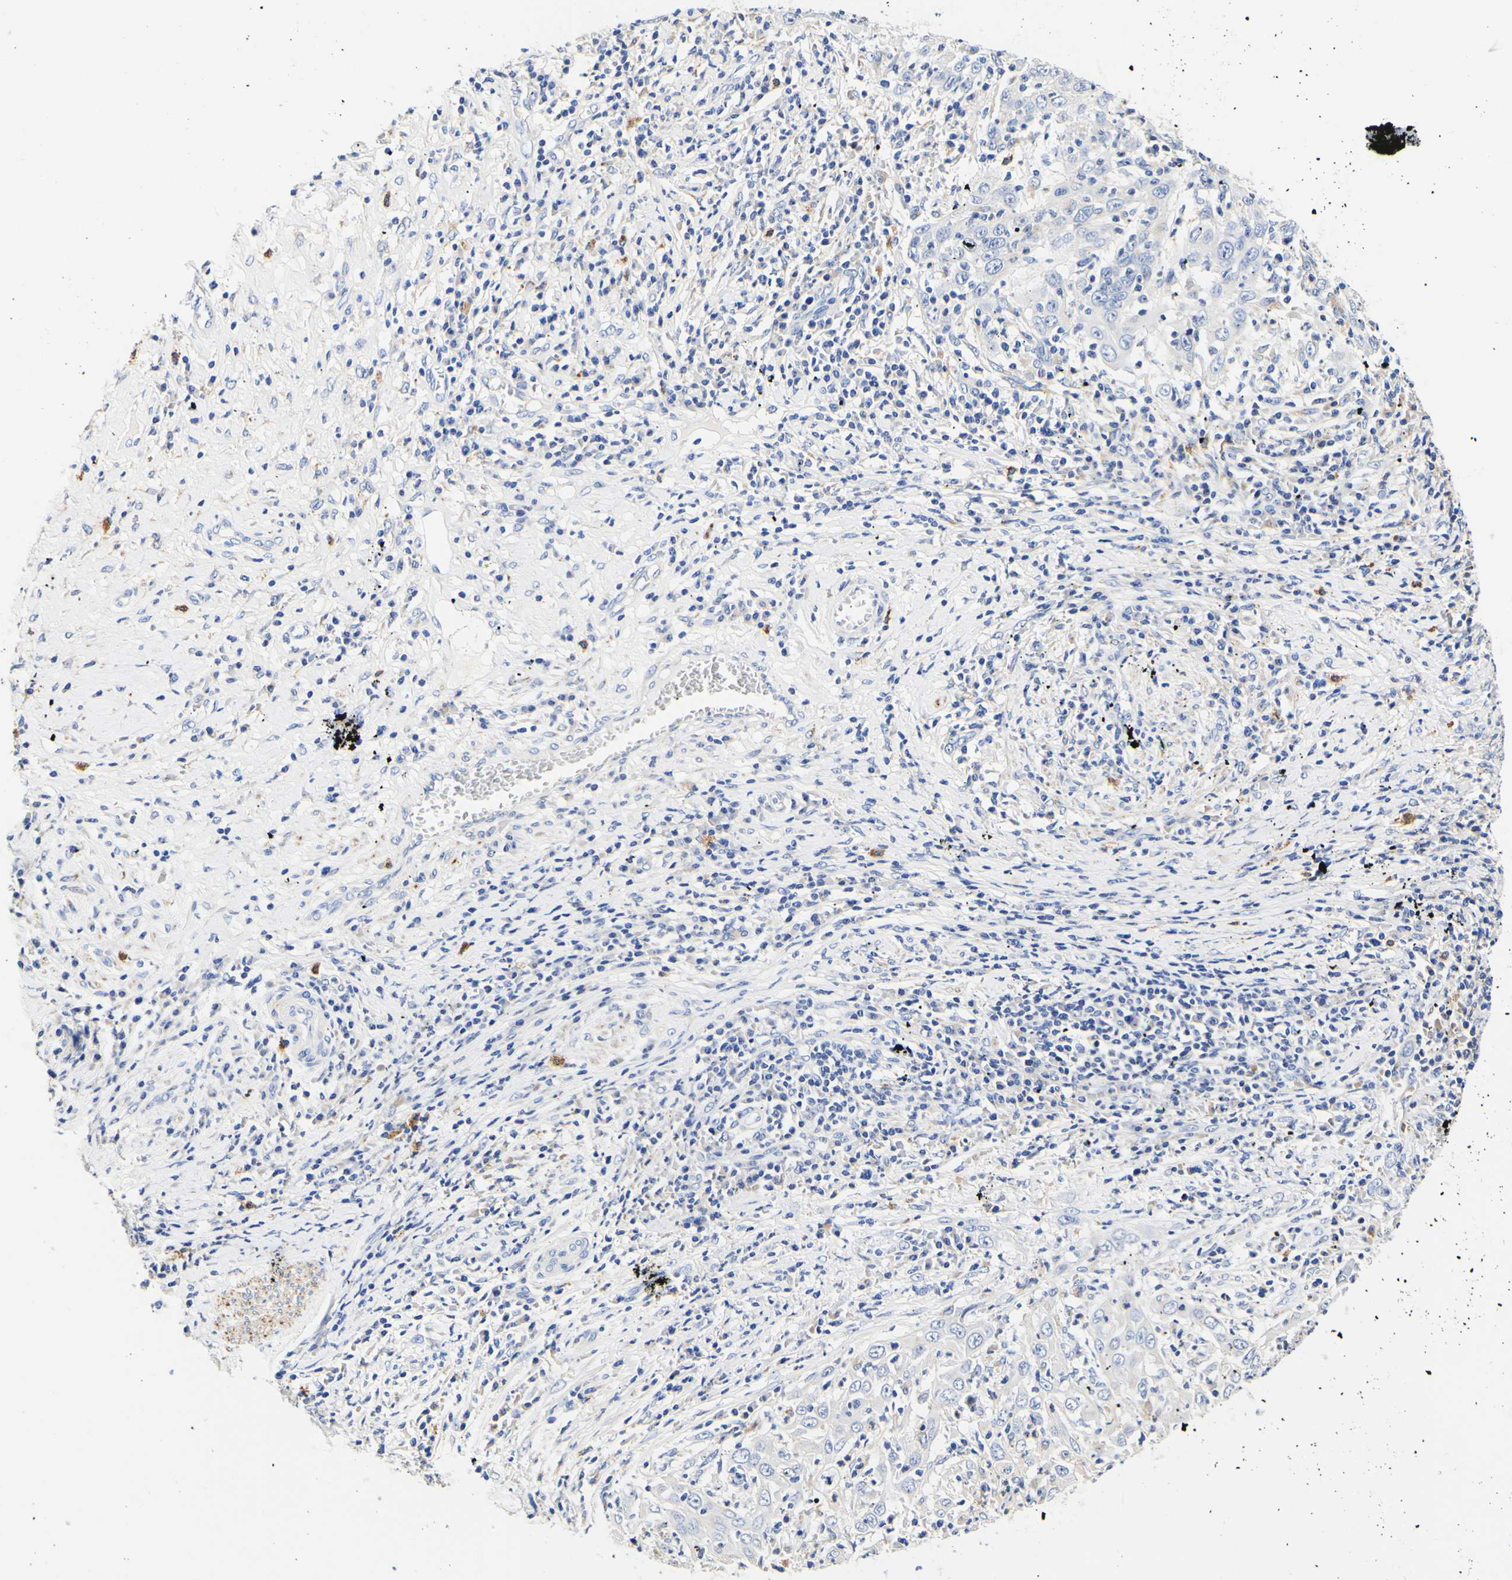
{"staining": {"intensity": "negative", "quantity": "none", "location": "none"}, "tissue": "cervical cancer", "cell_type": "Tumor cells", "image_type": "cancer", "snomed": [{"axis": "morphology", "description": "Squamous cell carcinoma, NOS"}, {"axis": "topography", "description": "Cervix"}], "caption": "A micrograph of human squamous cell carcinoma (cervical) is negative for staining in tumor cells. (Immunohistochemistry (ihc), brightfield microscopy, high magnification).", "gene": "CAMK4", "patient": {"sex": "female", "age": 46}}